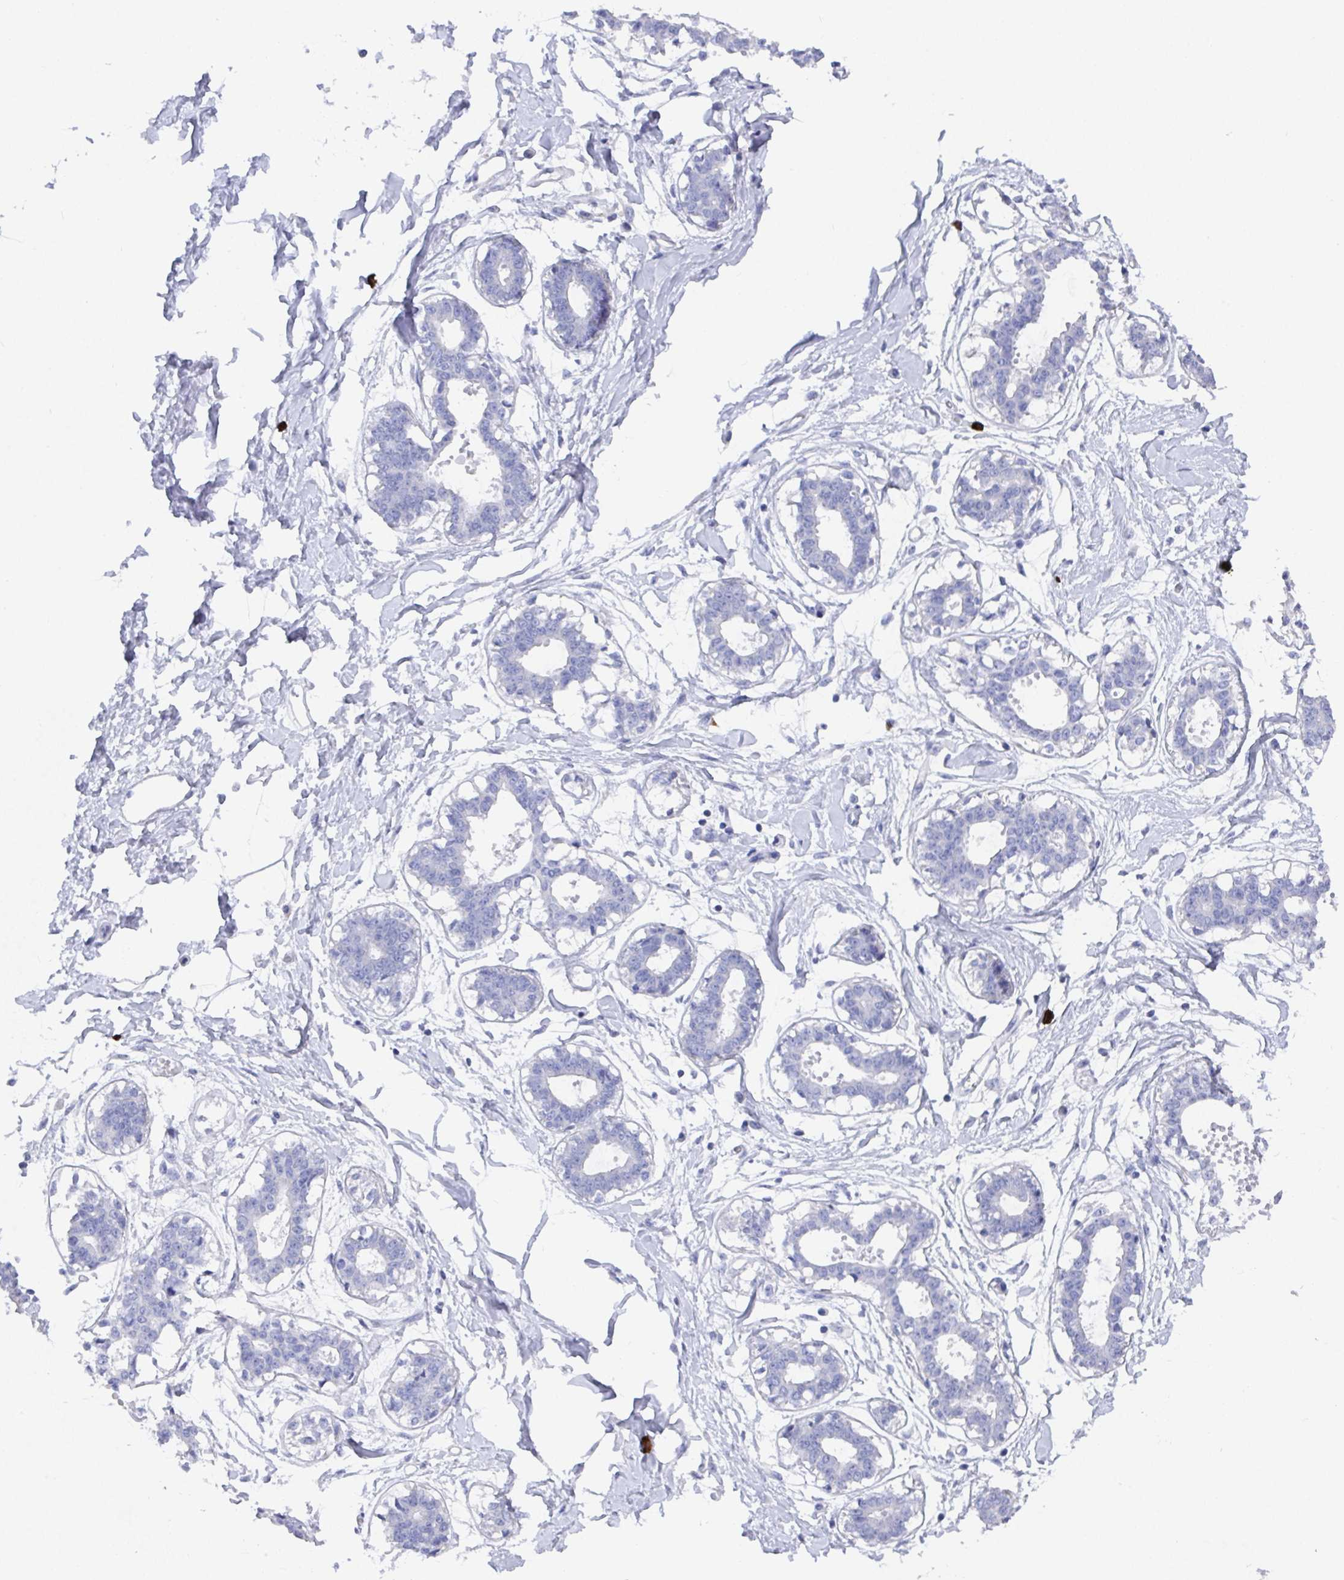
{"staining": {"intensity": "negative", "quantity": "none", "location": "none"}, "tissue": "breast", "cell_type": "Adipocytes", "image_type": "normal", "snomed": [{"axis": "morphology", "description": "Normal tissue, NOS"}, {"axis": "topography", "description": "Breast"}], "caption": "Immunohistochemistry of normal human breast shows no staining in adipocytes. (Brightfield microscopy of DAB immunohistochemistry at high magnification).", "gene": "GRIA1", "patient": {"sex": "female", "age": 45}}